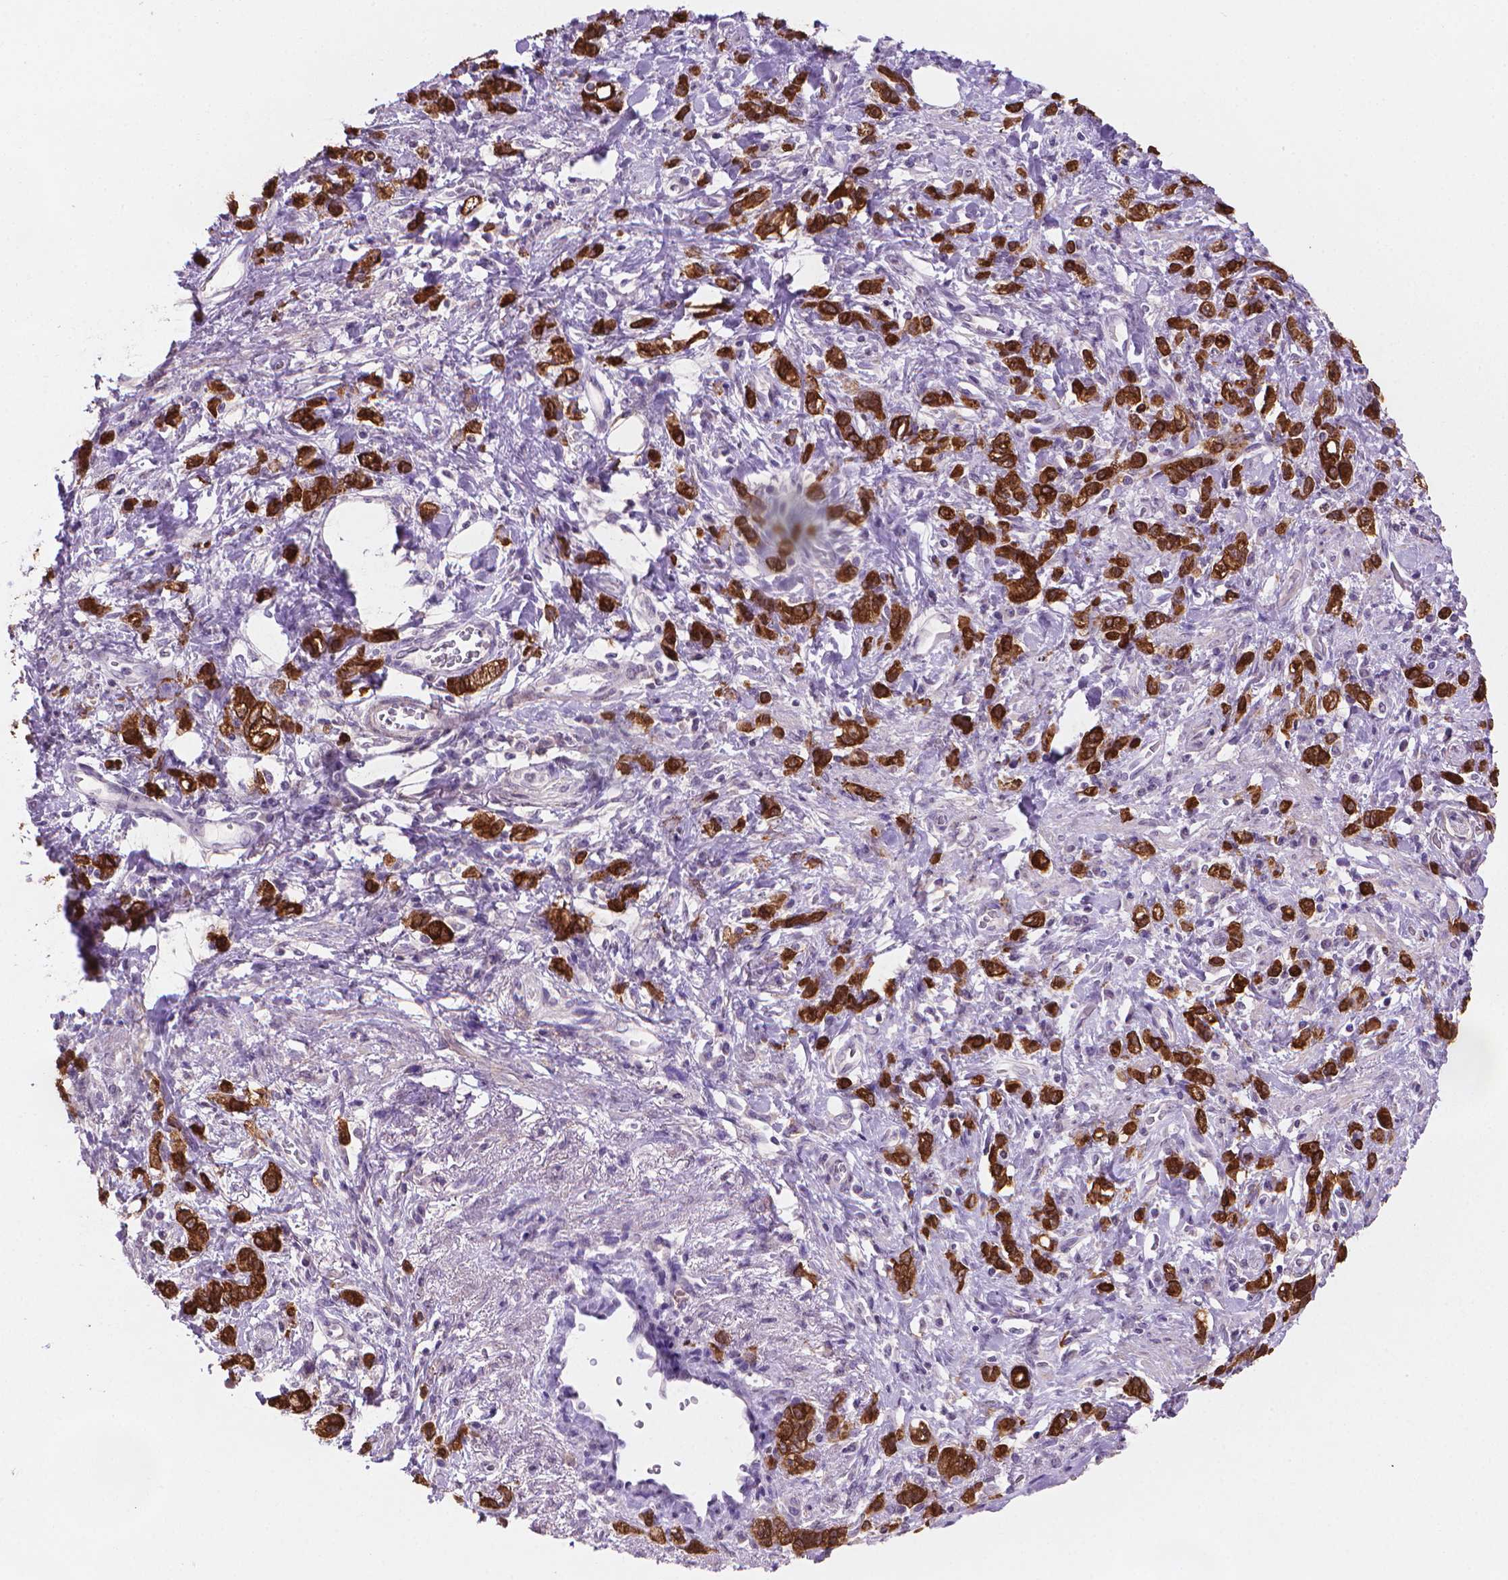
{"staining": {"intensity": "strong", "quantity": ">75%", "location": "cytoplasmic/membranous"}, "tissue": "stomach cancer", "cell_type": "Tumor cells", "image_type": "cancer", "snomed": [{"axis": "morphology", "description": "Adenocarcinoma, NOS"}, {"axis": "topography", "description": "Stomach"}], "caption": "A brown stain highlights strong cytoplasmic/membranous positivity of a protein in human stomach adenocarcinoma tumor cells. The protein of interest is stained brown, and the nuclei are stained in blue (DAB IHC with brightfield microscopy, high magnification).", "gene": "MUC1", "patient": {"sex": "male", "age": 77}}